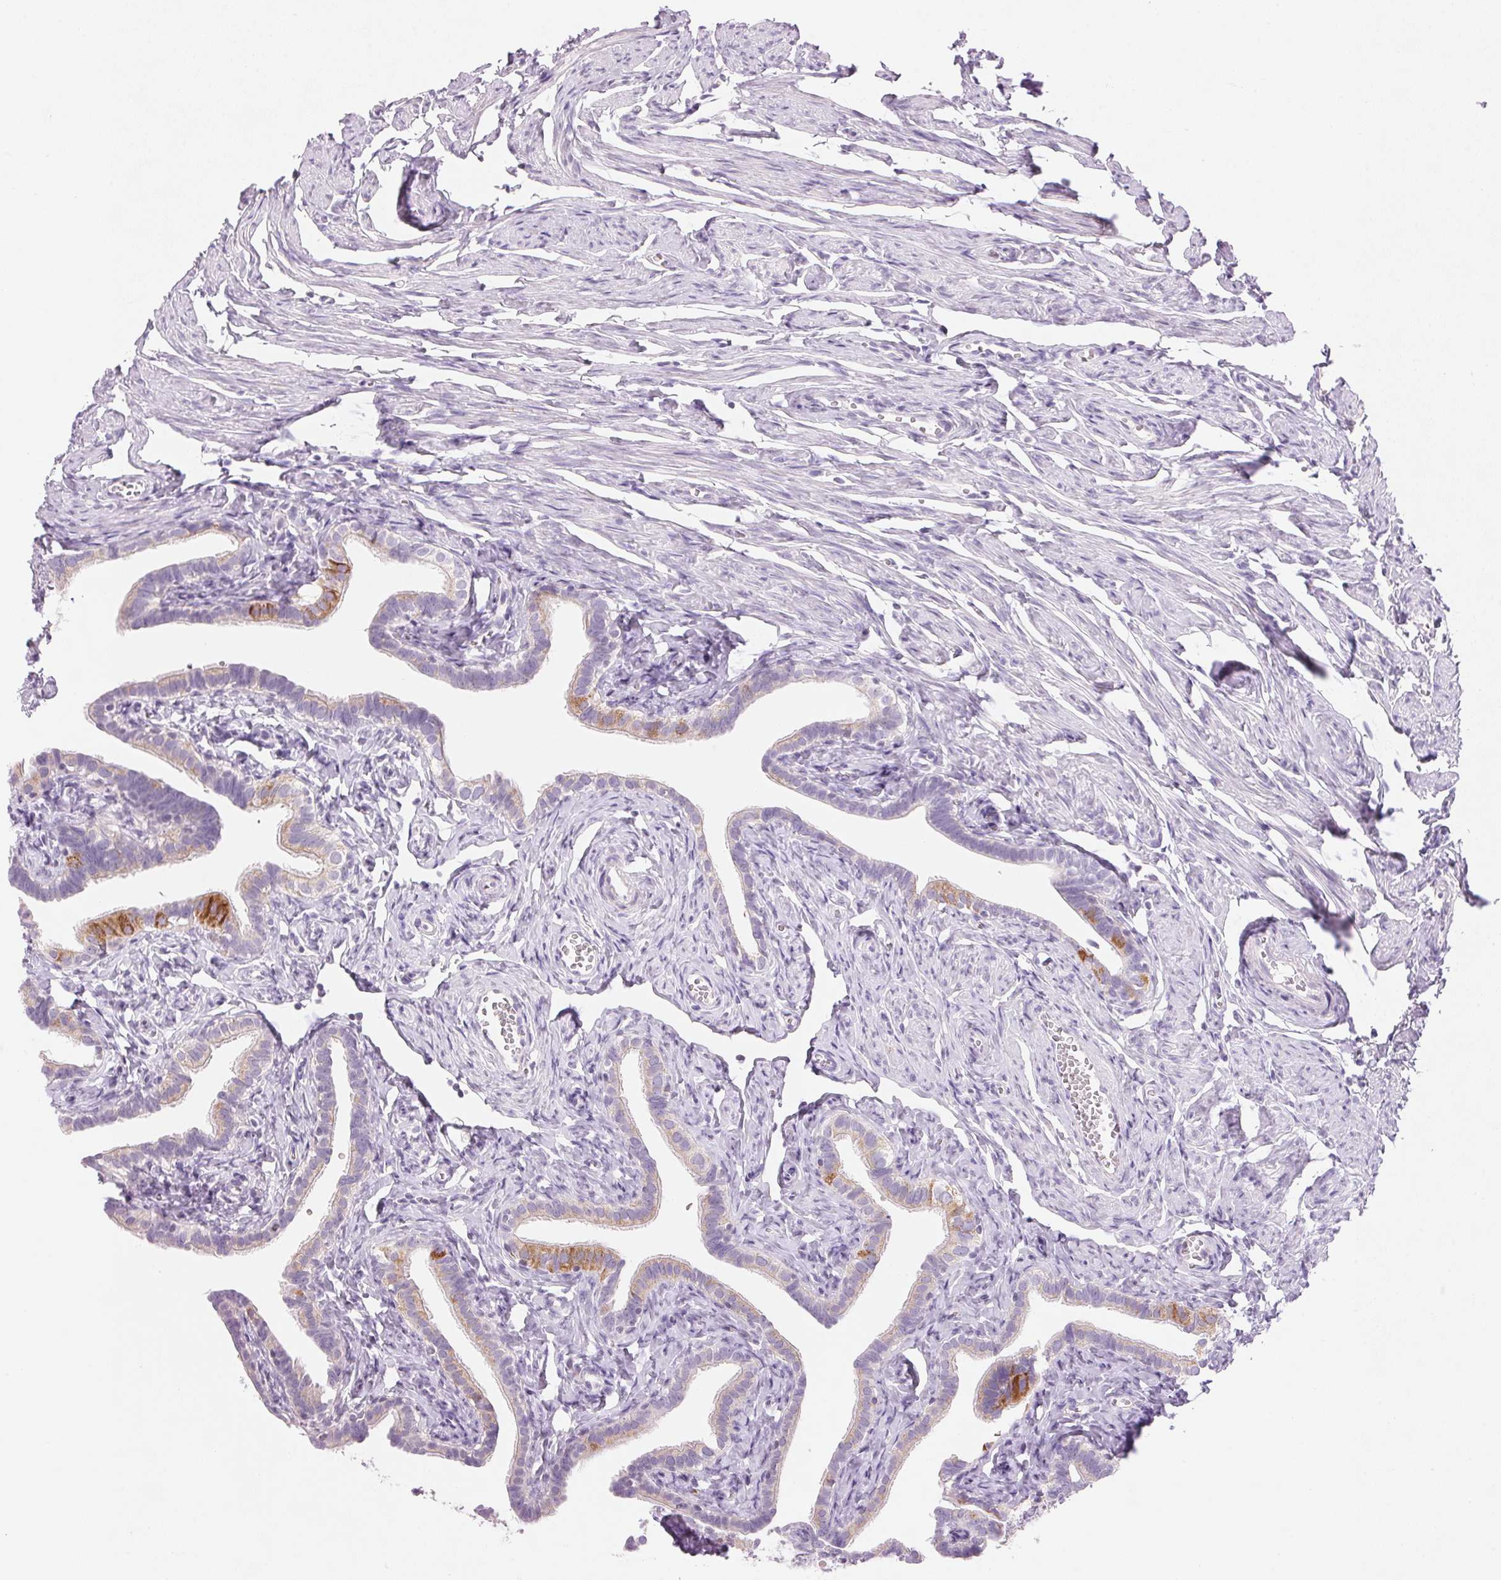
{"staining": {"intensity": "moderate", "quantity": "<25%", "location": "cytoplasmic/membranous"}, "tissue": "fallopian tube", "cell_type": "Glandular cells", "image_type": "normal", "snomed": [{"axis": "morphology", "description": "Normal tissue, NOS"}, {"axis": "topography", "description": "Fallopian tube"}], "caption": "Protein analysis of benign fallopian tube displays moderate cytoplasmic/membranous expression in about <25% of glandular cells.", "gene": "CYP11B1", "patient": {"sex": "female", "age": 41}}